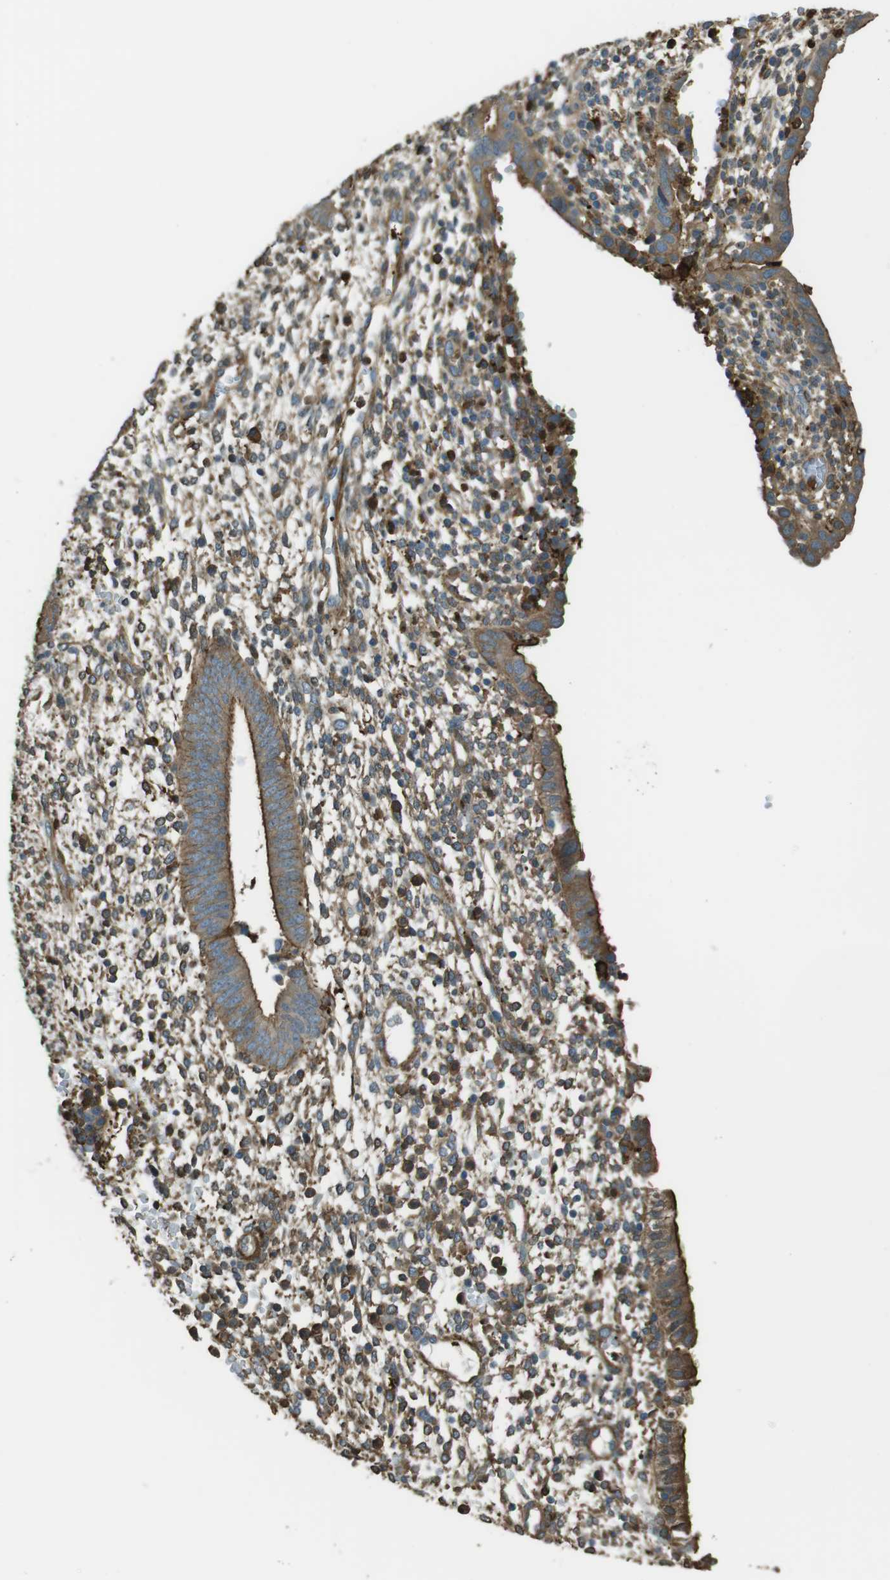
{"staining": {"intensity": "moderate", "quantity": ">75%", "location": "cytoplasmic/membranous"}, "tissue": "endometrium", "cell_type": "Cells in endometrial stroma", "image_type": "normal", "snomed": [{"axis": "morphology", "description": "Normal tissue, NOS"}, {"axis": "topography", "description": "Endometrium"}], "caption": "Moderate cytoplasmic/membranous protein positivity is present in about >75% of cells in endometrial stroma in endometrium. The protein of interest is shown in brown color, while the nuclei are stained blue.", "gene": "SFT2D1", "patient": {"sex": "female", "age": 35}}